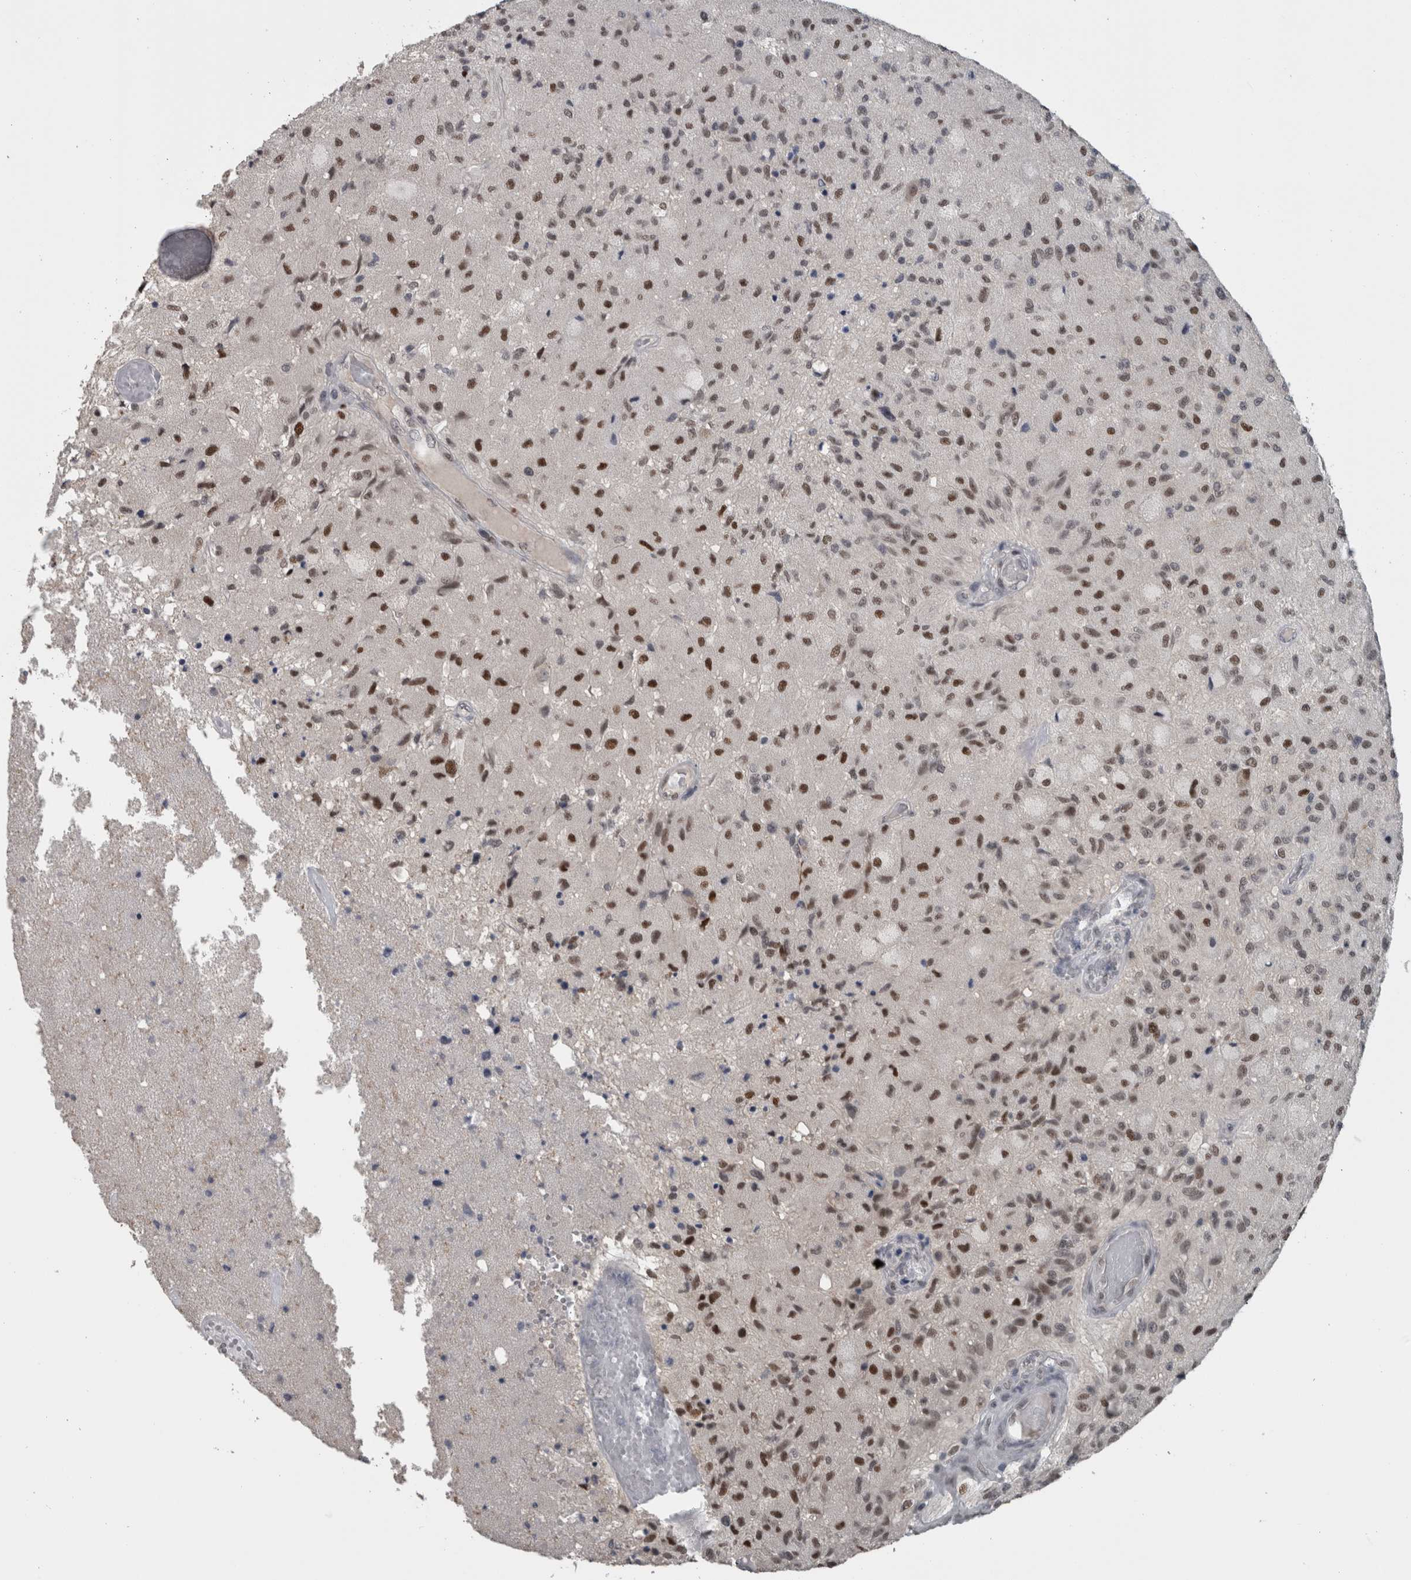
{"staining": {"intensity": "strong", "quantity": ">75%", "location": "nuclear"}, "tissue": "glioma", "cell_type": "Tumor cells", "image_type": "cancer", "snomed": [{"axis": "morphology", "description": "Normal tissue, NOS"}, {"axis": "morphology", "description": "Glioma, malignant, High grade"}, {"axis": "topography", "description": "Cerebral cortex"}], "caption": "The histopathology image reveals staining of glioma, revealing strong nuclear protein staining (brown color) within tumor cells.", "gene": "ZBTB21", "patient": {"sex": "male", "age": 77}}